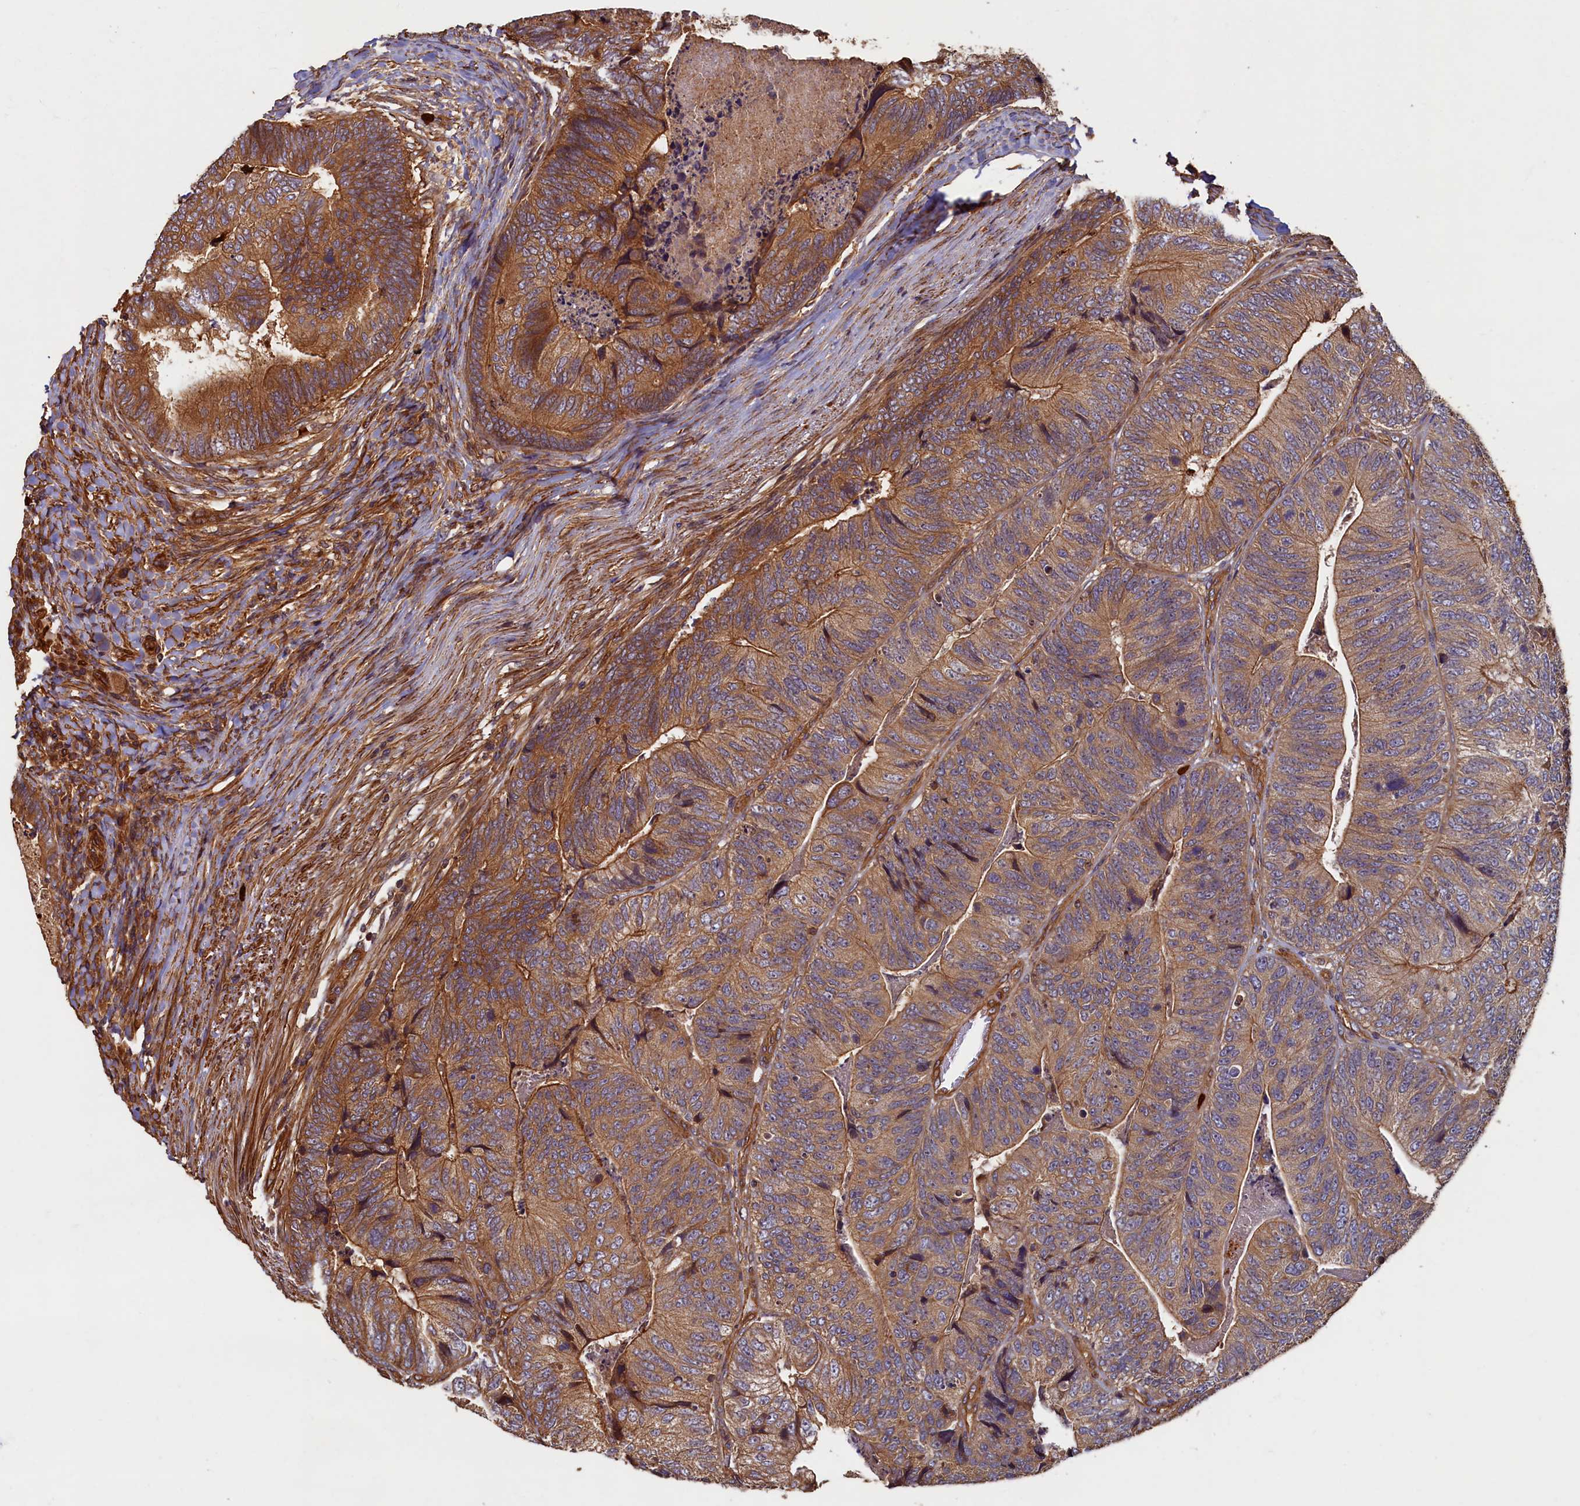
{"staining": {"intensity": "moderate", "quantity": ">75%", "location": "cytoplasmic/membranous"}, "tissue": "colorectal cancer", "cell_type": "Tumor cells", "image_type": "cancer", "snomed": [{"axis": "morphology", "description": "Adenocarcinoma, NOS"}, {"axis": "topography", "description": "Colon"}], "caption": "High-magnification brightfield microscopy of colorectal adenocarcinoma stained with DAB (brown) and counterstained with hematoxylin (blue). tumor cells exhibit moderate cytoplasmic/membranous positivity is present in about>75% of cells.", "gene": "CCDC102B", "patient": {"sex": "female", "age": 67}}